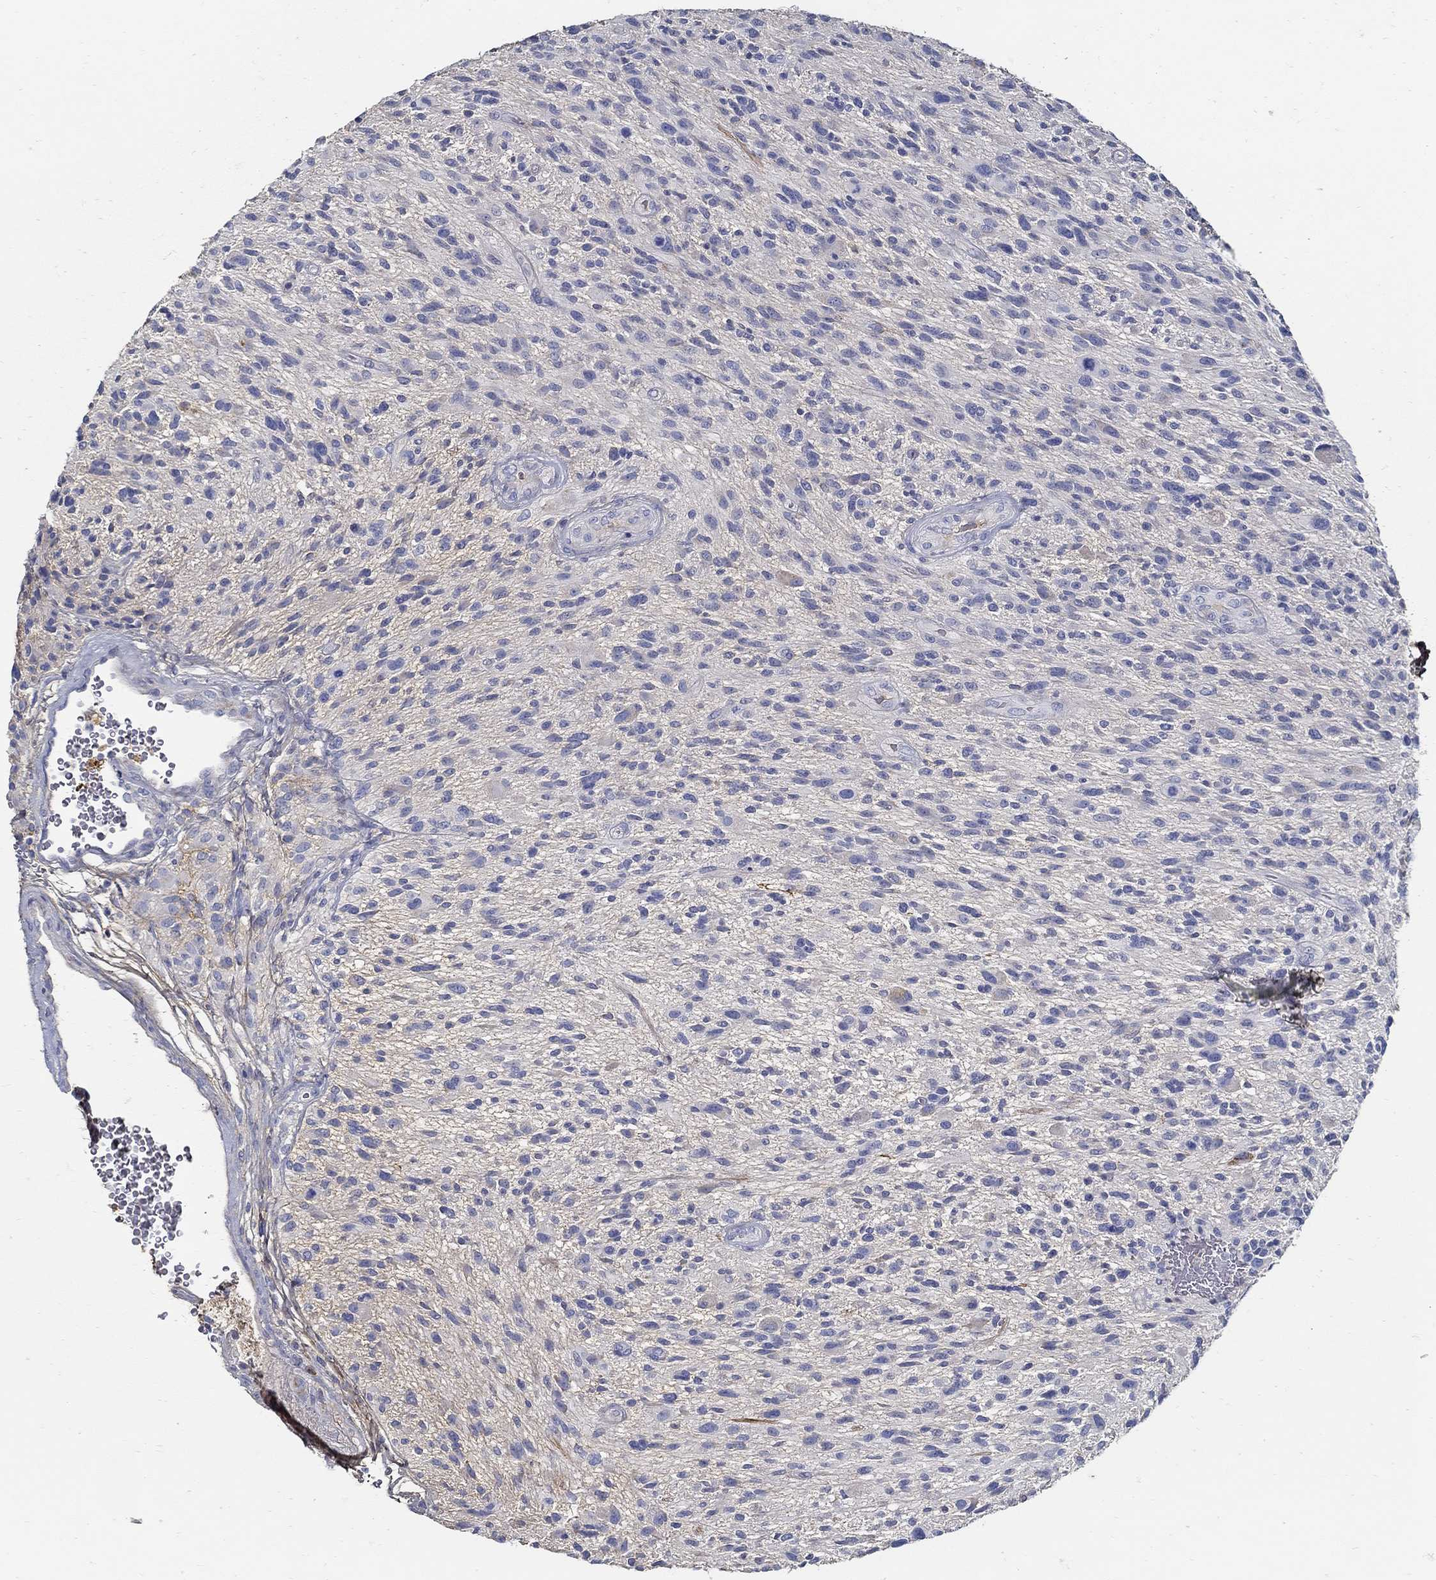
{"staining": {"intensity": "negative", "quantity": "none", "location": "none"}, "tissue": "glioma", "cell_type": "Tumor cells", "image_type": "cancer", "snomed": [{"axis": "morphology", "description": "Glioma, malignant, High grade"}, {"axis": "topography", "description": "Brain"}], "caption": "Malignant glioma (high-grade) was stained to show a protein in brown. There is no significant expression in tumor cells.", "gene": "TGFBI", "patient": {"sex": "male", "age": 47}}